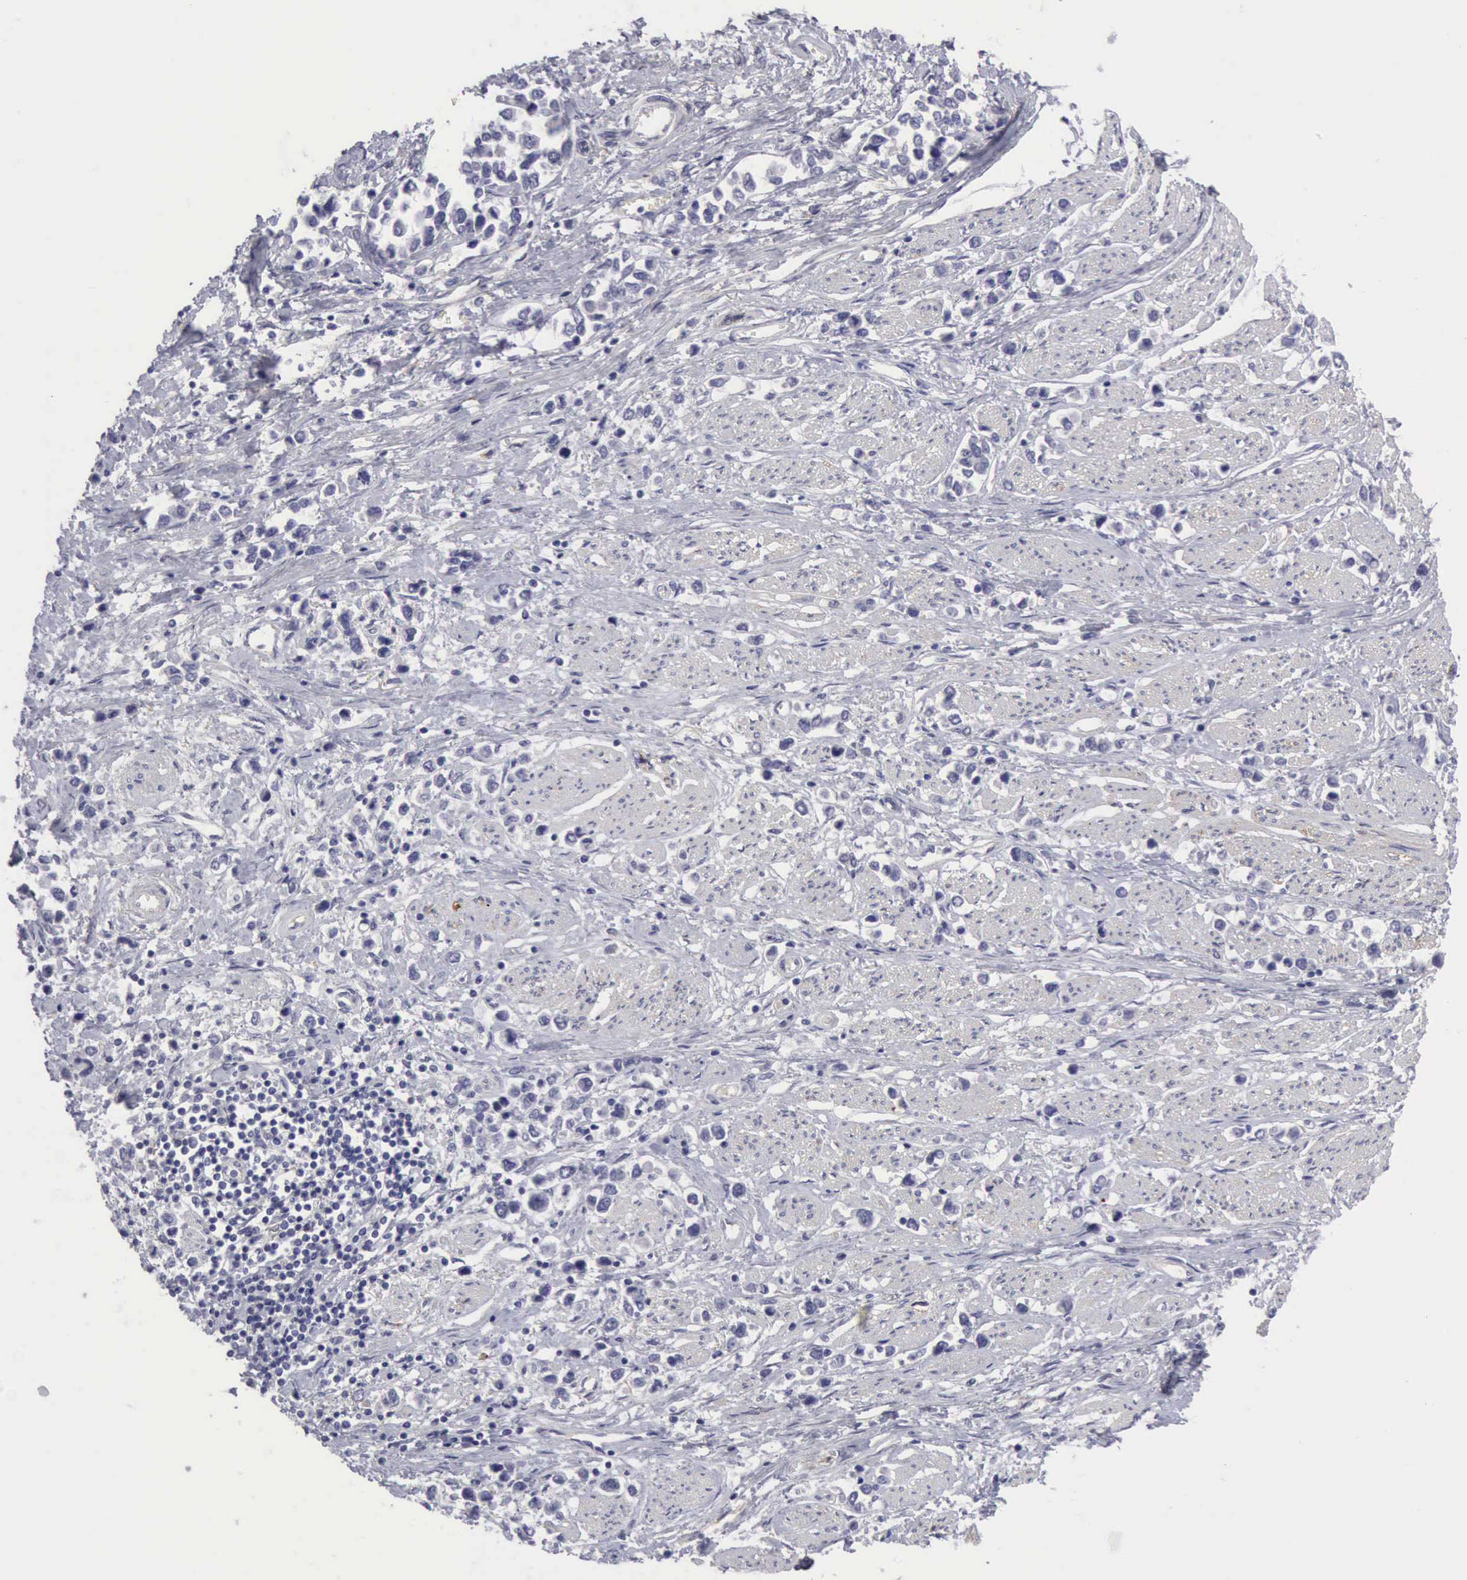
{"staining": {"intensity": "negative", "quantity": "none", "location": "none"}, "tissue": "stomach cancer", "cell_type": "Tumor cells", "image_type": "cancer", "snomed": [{"axis": "morphology", "description": "Adenocarcinoma, NOS"}, {"axis": "topography", "description": "Stomach, upper"}], "caption": "DAB immunohistochemical staining of human stomach cancer (adenocarcinoma) exhibits no significant expression in tumor cells.", "gene": "TFRC", "patient": {"sex": "male", "age": 76}}